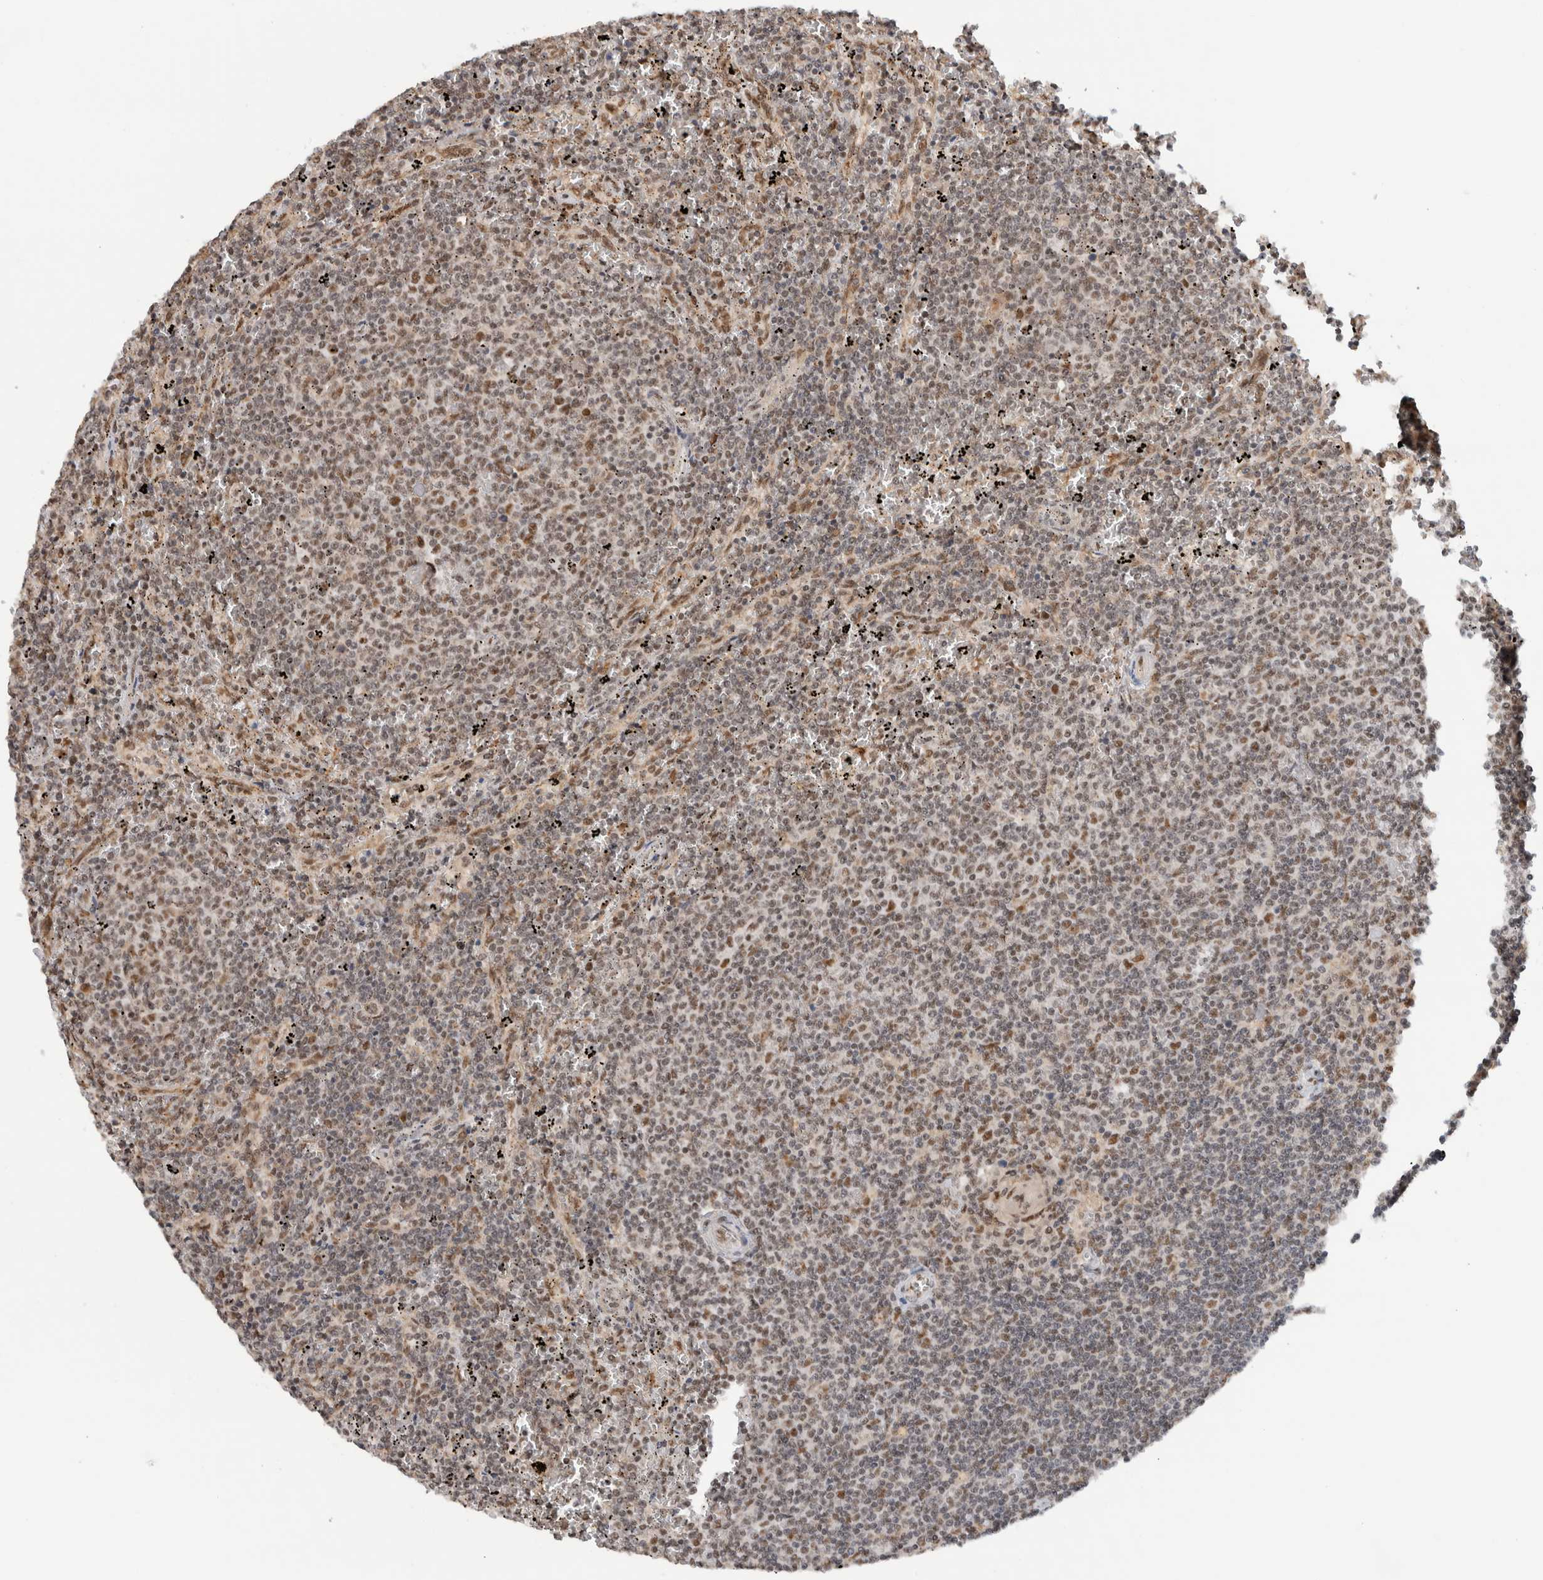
{"staining": {"intensity": "moderate", "quantity": "25%-75%", "location": "nuclear"}, "tissue": "lymphoma", "cell_type": "Tumor cells", "image_type": "cancer", "snomed": [{"axis": "morphology", "description": "Malignant lymphoma, non-Hodgkin's type, Low grade"}, {"axis": "topography", "description": "Spleen"}], "caption": "Immunohistochemistry staining of low-grade malignant lymphoma, non-Hodgkin's type, which exhibits medium levels of moderate nuclear staining in about 25%-75% of tumor cells indicating moderate nuclear protein positivity. The staining was performed using DAB (brown) for protein detection and nuclei were counterstained in hematoxylin (blue).", "gene": "NCAPG2", "patient": {"sex": "female", "age": 50}}